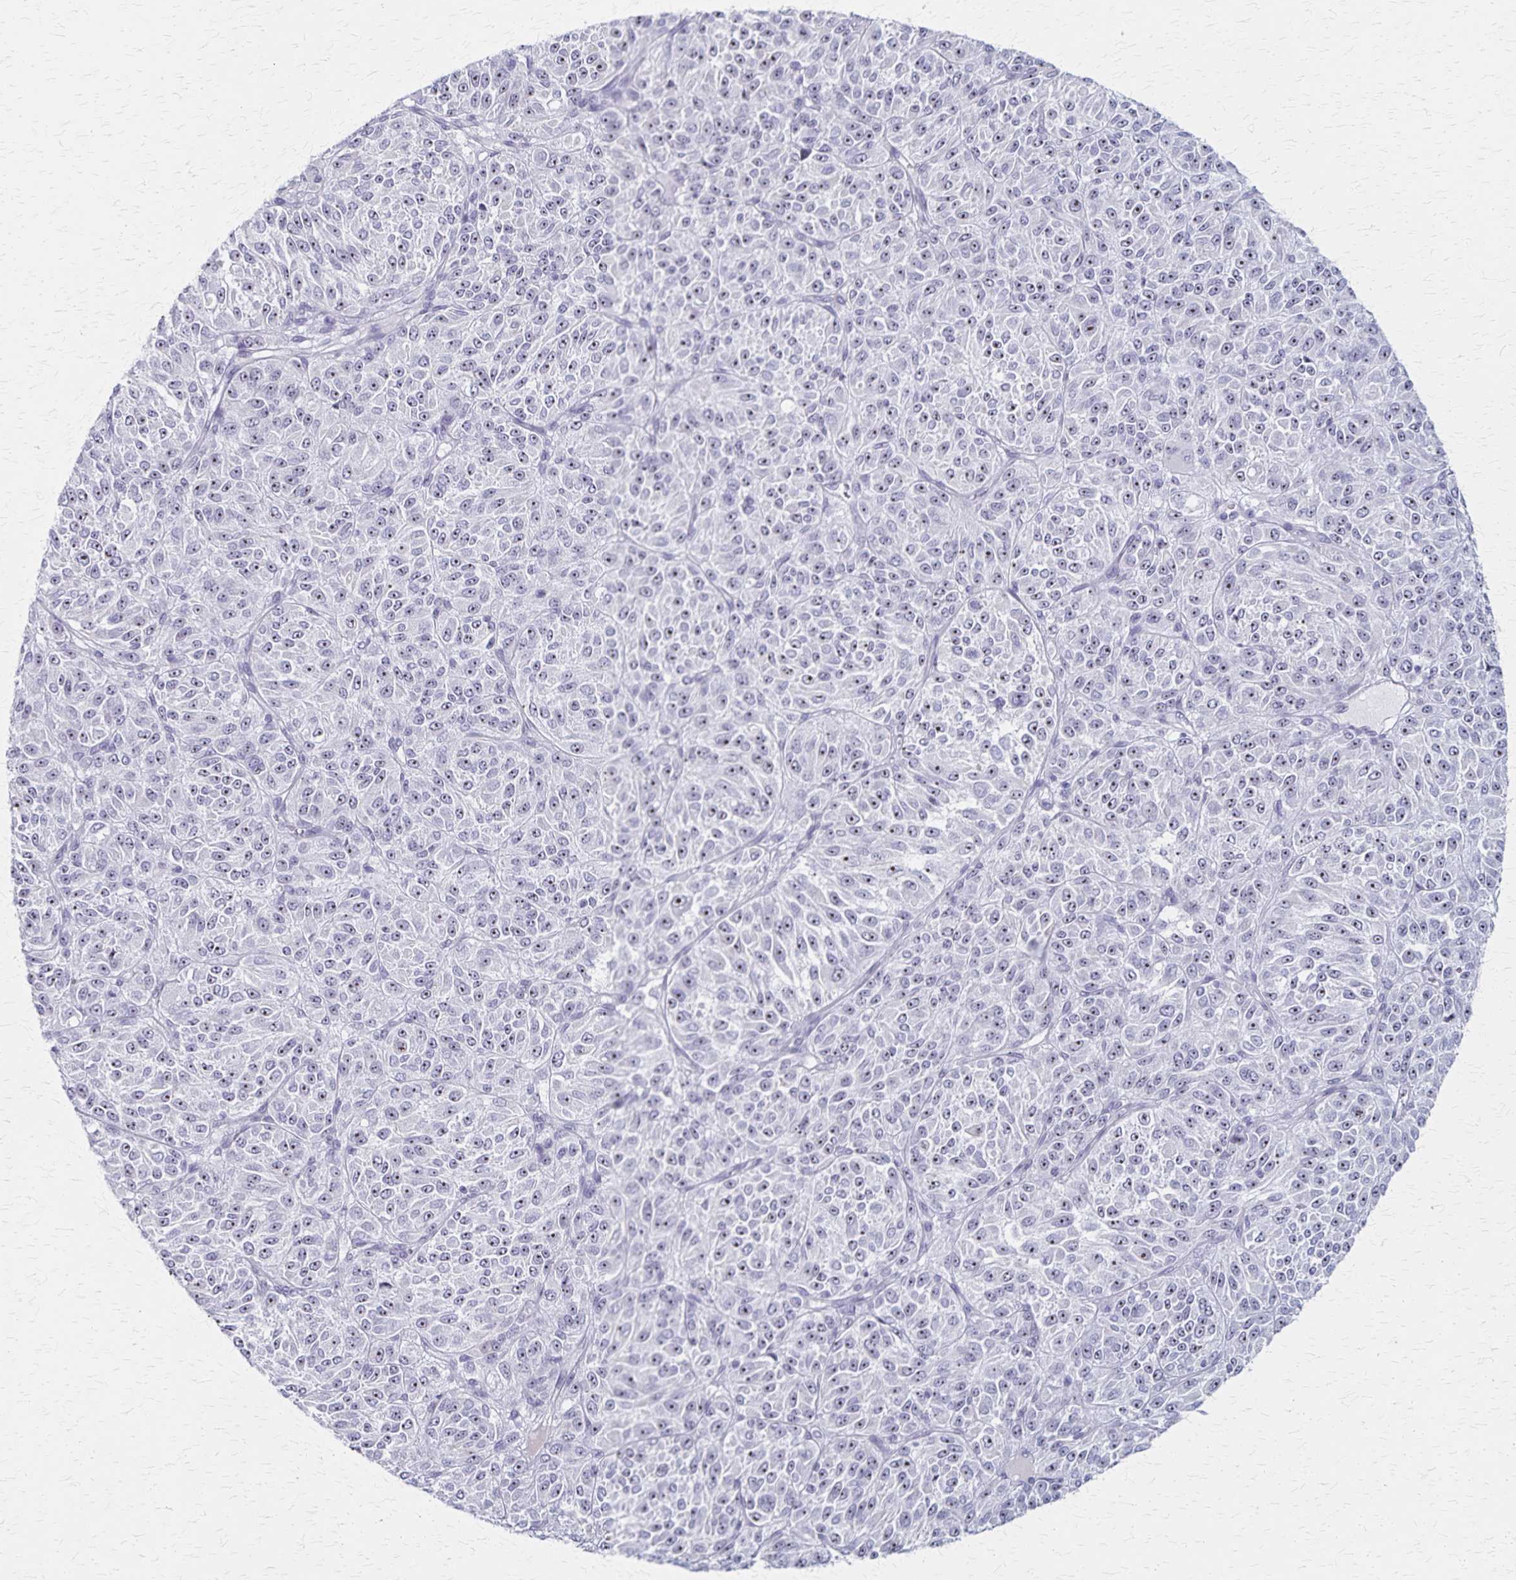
{"staining": {"intensity": "weak", "quantity": ">75%", "location": "nuclear"}, "tissue": "melanoma", "cell_type": "Tumor cells", "image_type": "cancer", "snomed": [{"axis": "morphology", "description": "Malignant melanoma, Metastatic site"}, {"axis": "topography", "description": "Brain"}], "caption": "A brown stain labels weak nuclear expression of a protein in melanoma tumor cells.", "gene": "DLK2", "patient": {"sex": "female", "age": 56}}